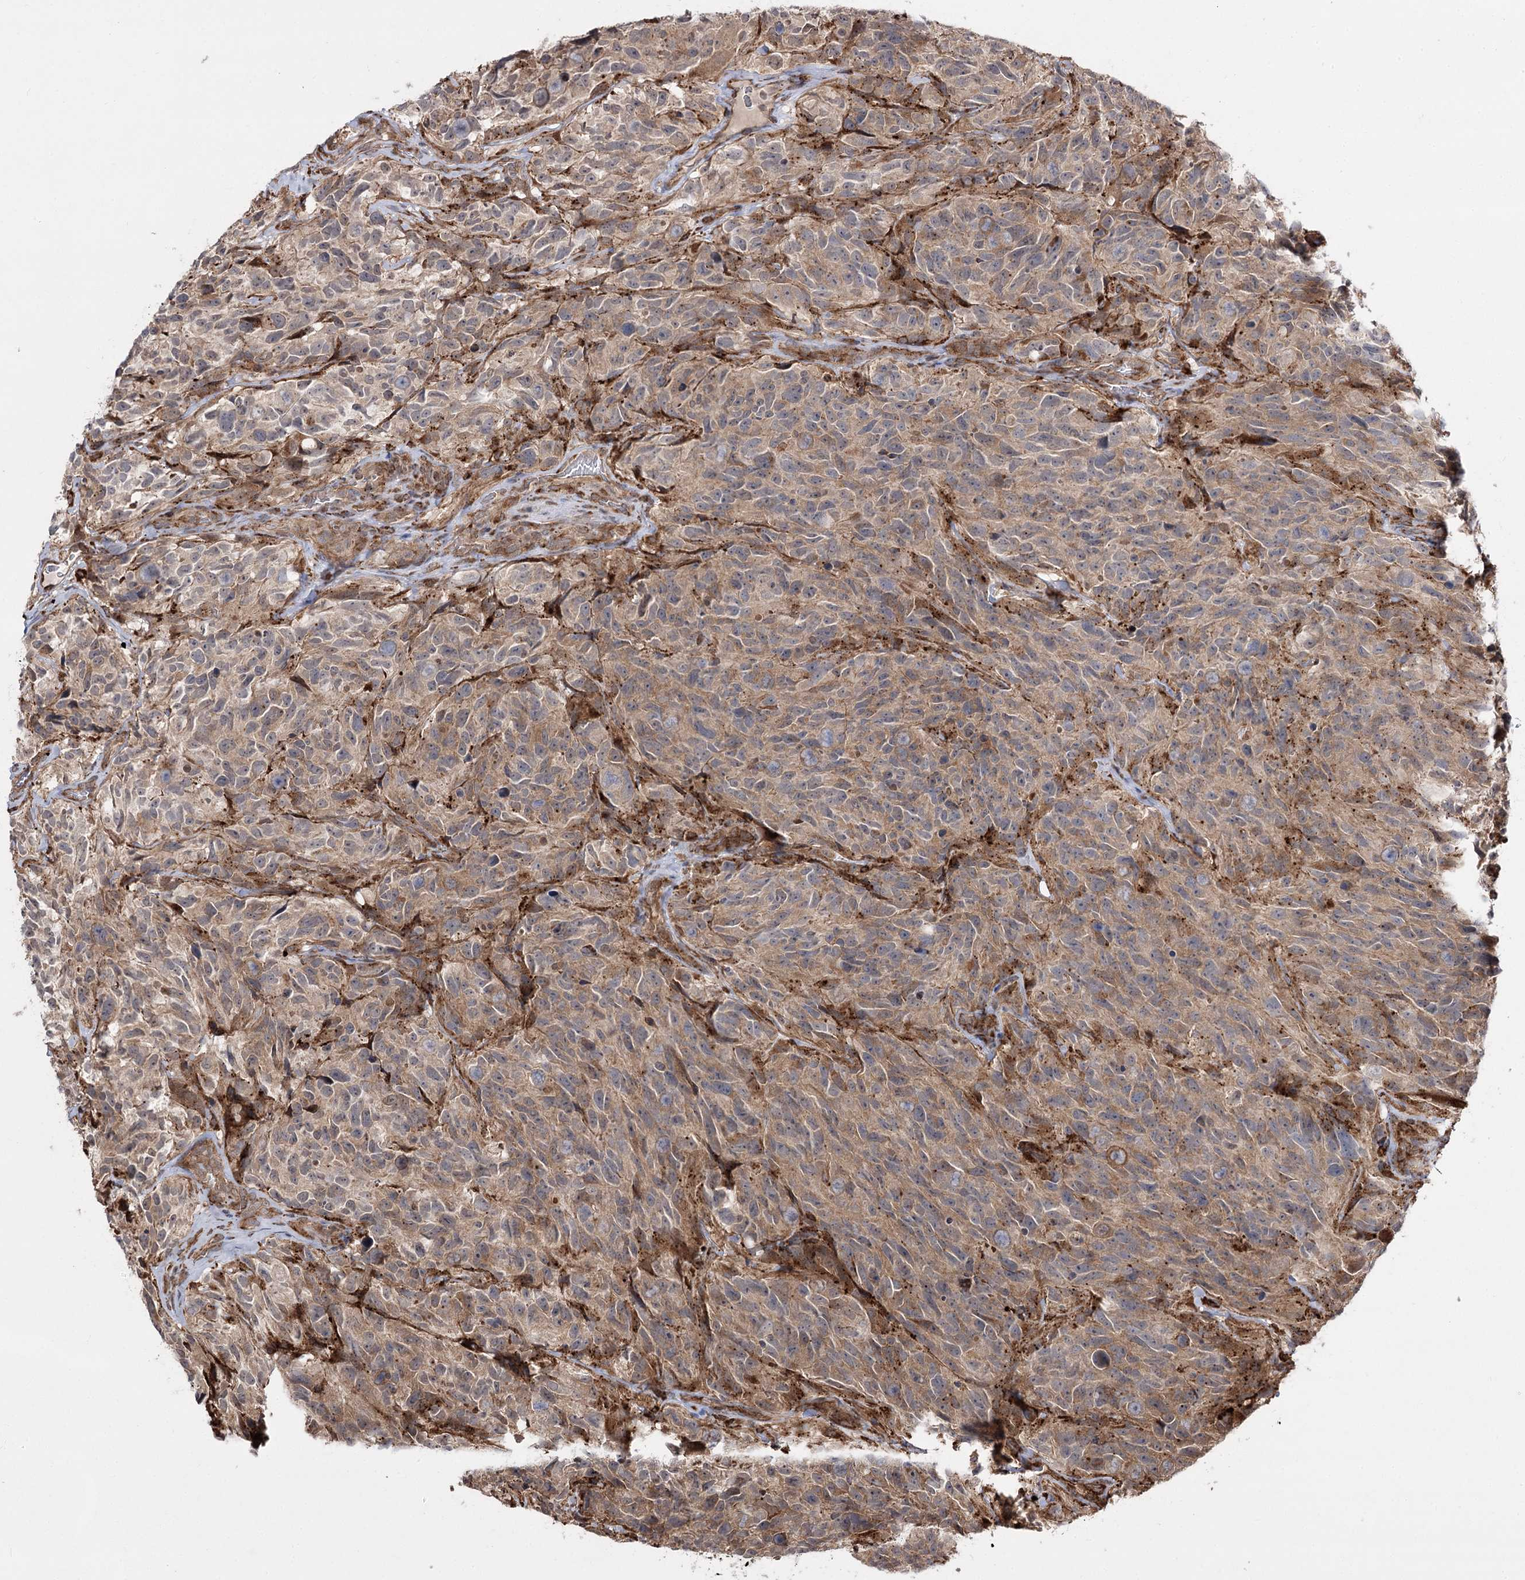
{"staining": {"intensity": "moderate", "quantity": ">75%", "location": "cytoplasmic/membranous"}, "tissue": "glioma", "cell_type": "Tumor cells", "image_type": "cancer", "snomed": [{"axis": "morphology", "description": "Glioma, malignant, High grade"}, {"axis": "topography", "description": "Brain"}], "caption": "Protein staining shows moderate cytoplasmic/membranous positivity in approximately >75% of tumor cells in malignant glioma (high-grade).", "gene": "FANCL", "patient": {"sex": "male", "age": 69}}